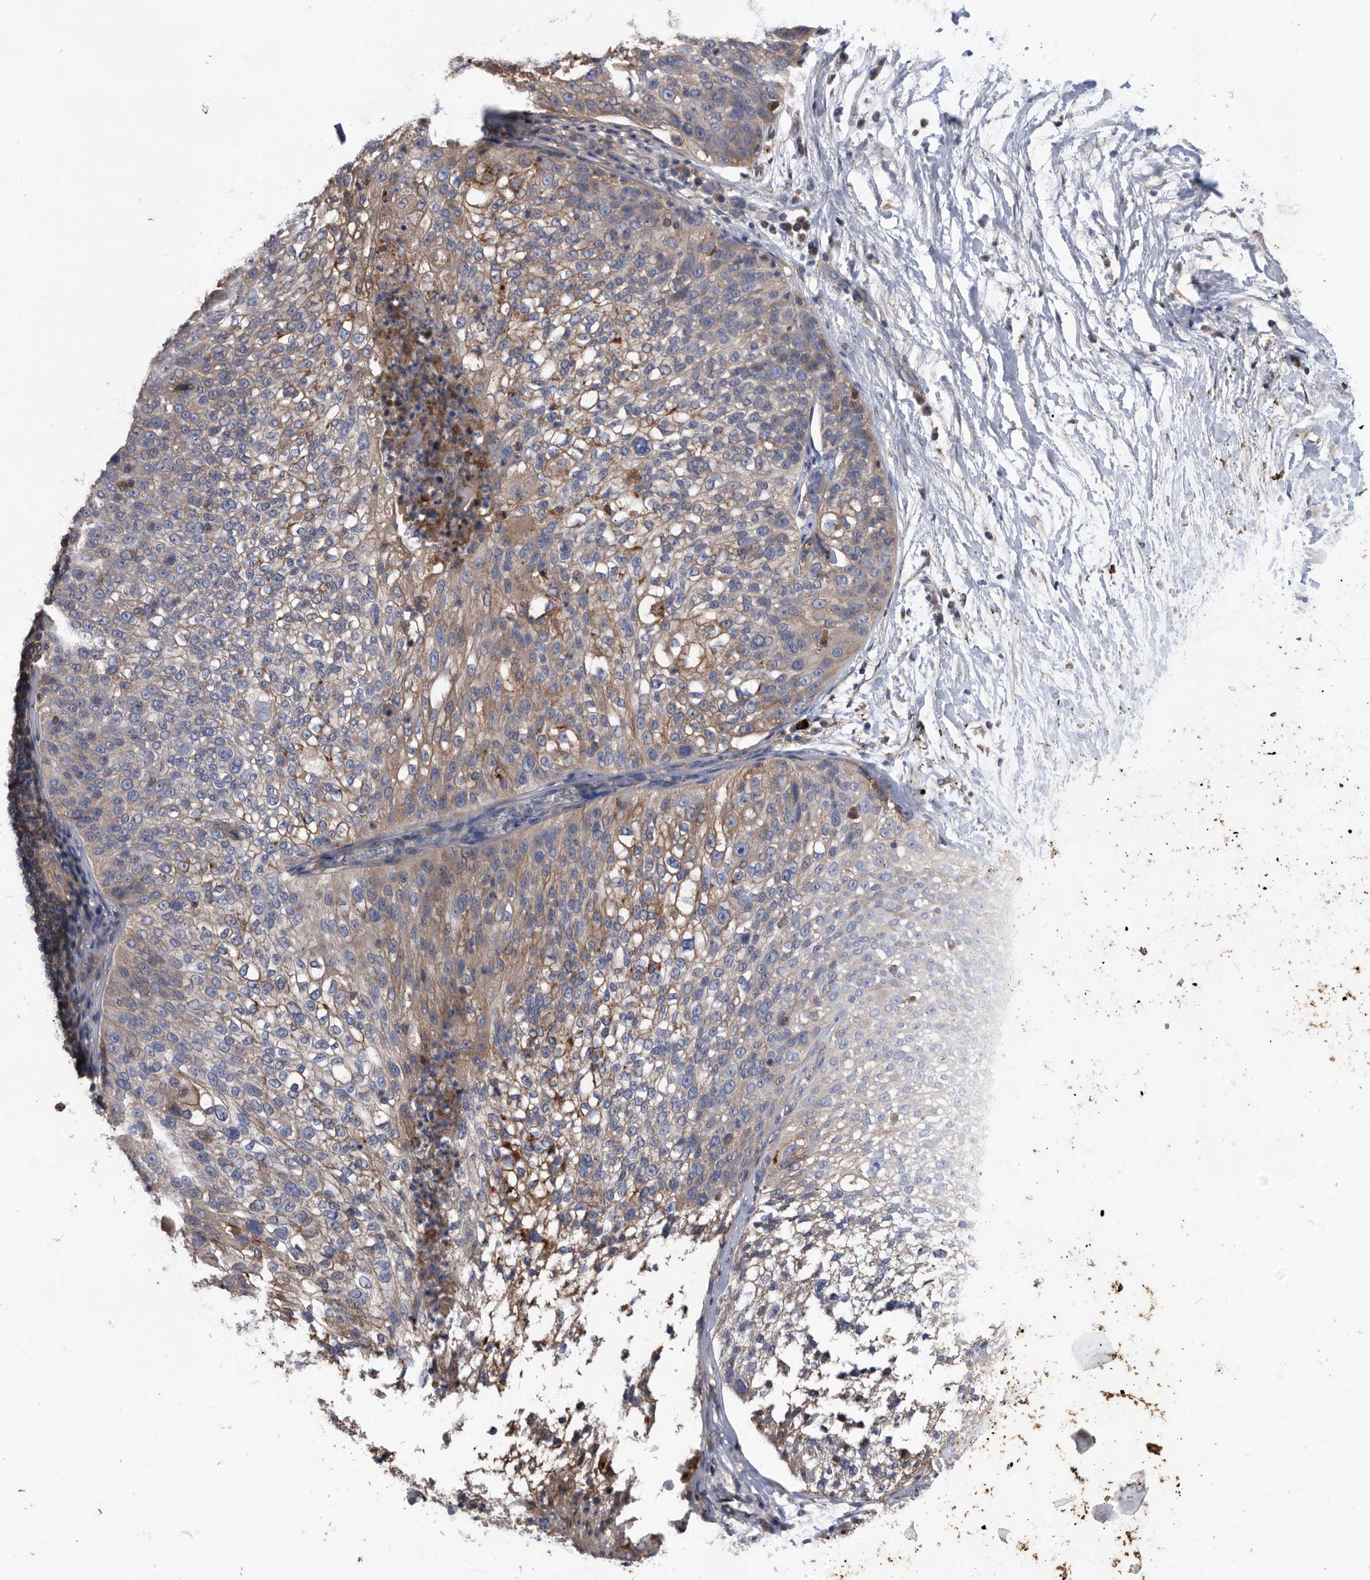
{"staining": {"intensity": "moderate", "quantity": "<25%", "location": "cytoplasmic/membranous"}, "tissue": "lung cancer", "cell_type": "Tumor cells", "image_type": "cancer", "snomed": [{"axis": "morphology", "description": "Inflammation, NOS"}, {"axis": "morphology", "description": "Squamous cell carcinoma, NOS"}, {"axis": "topography", "description": "Lymph node"}, {"axis": "topography", "description": "Soft tissue"}, {"axis": "topography", "description": "Lung"}], "caption": "A brown stain shows moderate cytoplasmic/membranous positivity of a protein in lung squamous cell carcinoma tumor cells. (Brightfield microscopy of DAB IHC at high magnification).", "gene": "NRBP1", "patient": {"sex": "male", "age": 66}}